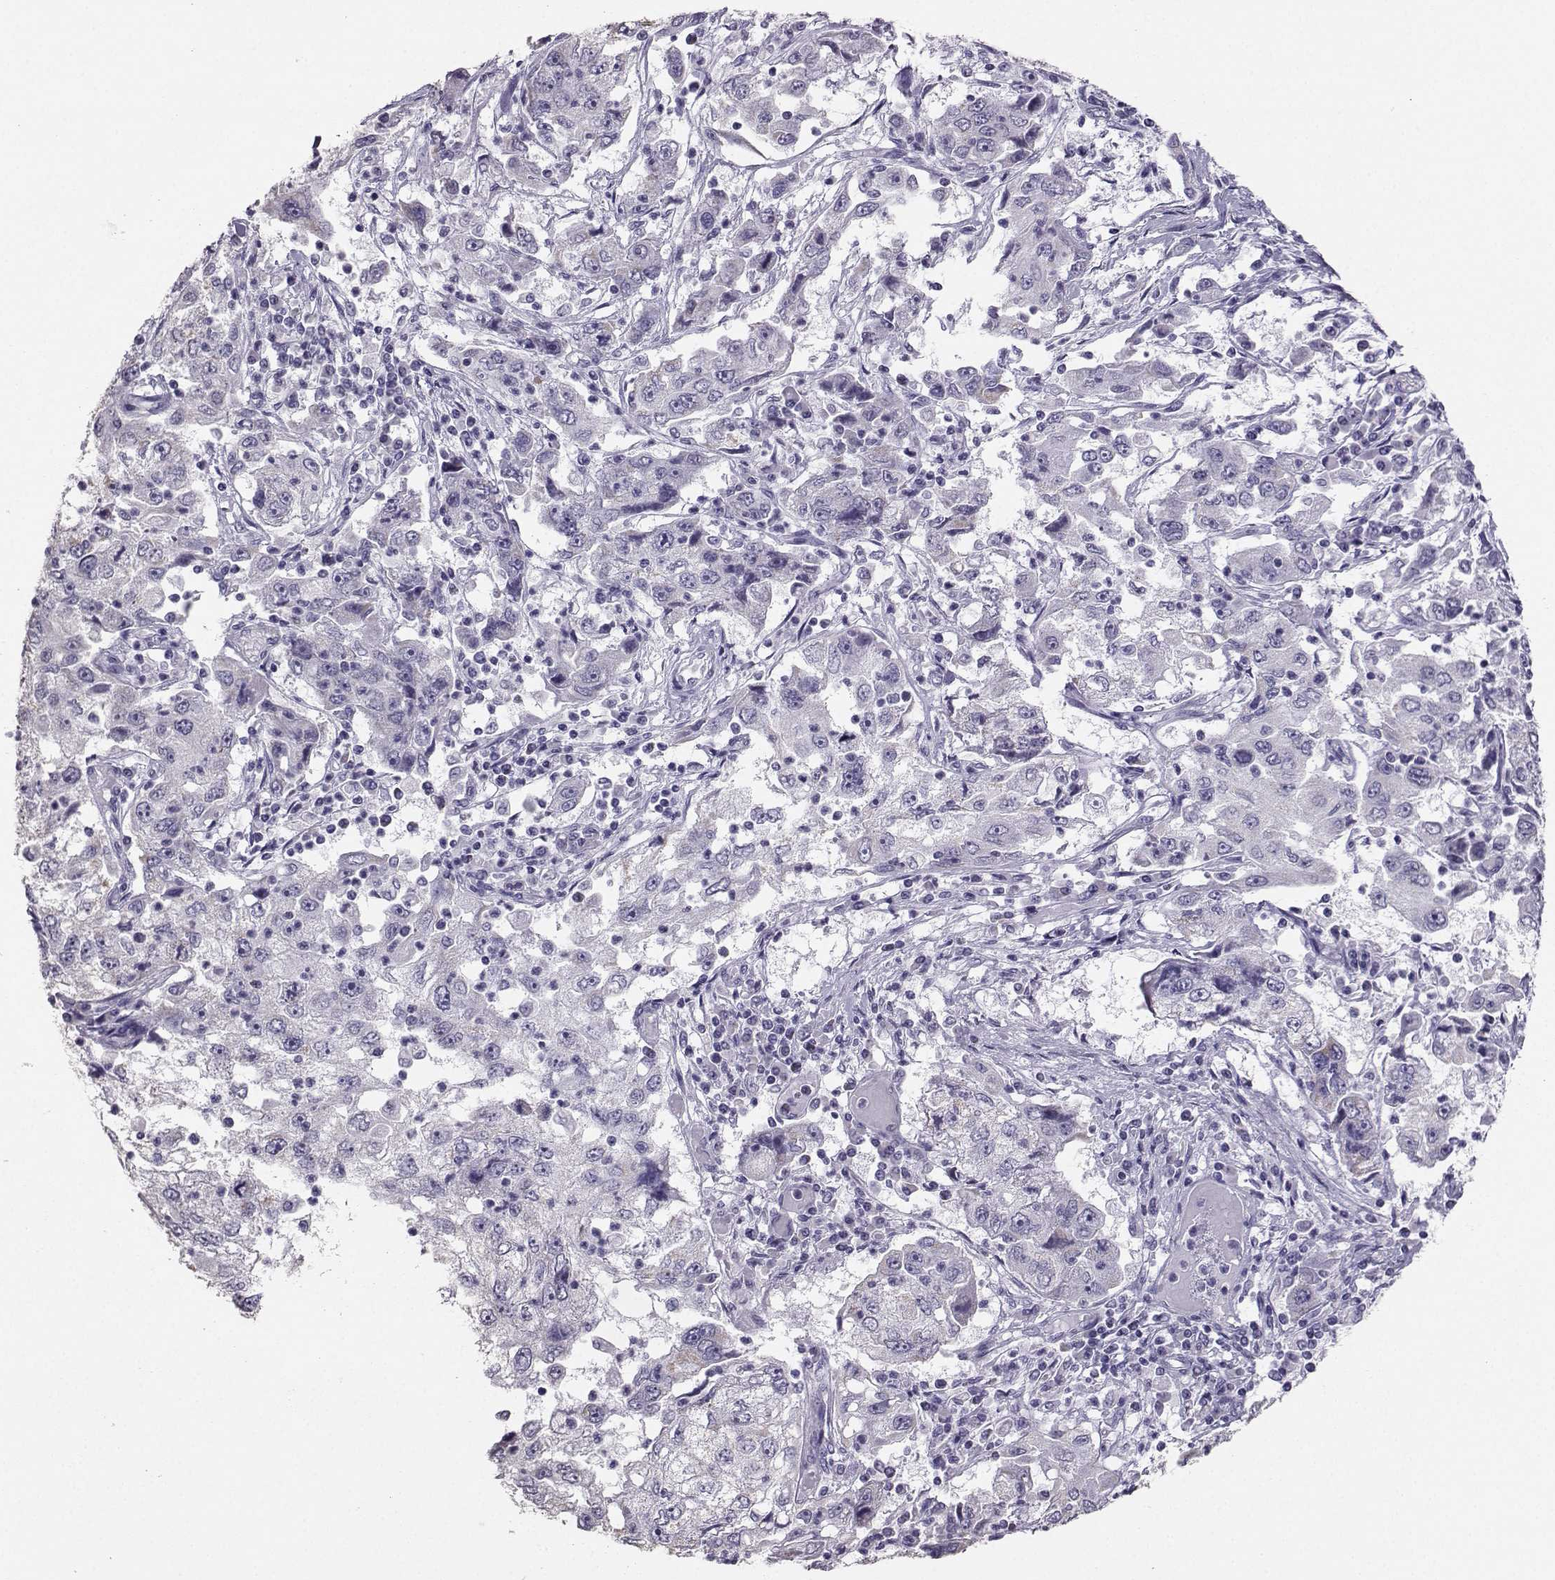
{"staining": {"intensity": "negative", "quantity": "none", "location": "none"}, "tissue": "cervical cancer", "cell_type": "Tumor cells", "image_type": "cancer", "snomed": [{"axis": "morphology", "description": "Squamous cell carcinoma, NOS"}, {"axis": "topography", "description": "Cervix"}], "caption": "Immunohistochemistry (IHC) of human cervical cancer (squamous cell carcinoma) exhibits no staining in tumor cells.", "gene": "AVP", "patient": {"sex": "female", "age": 36}}